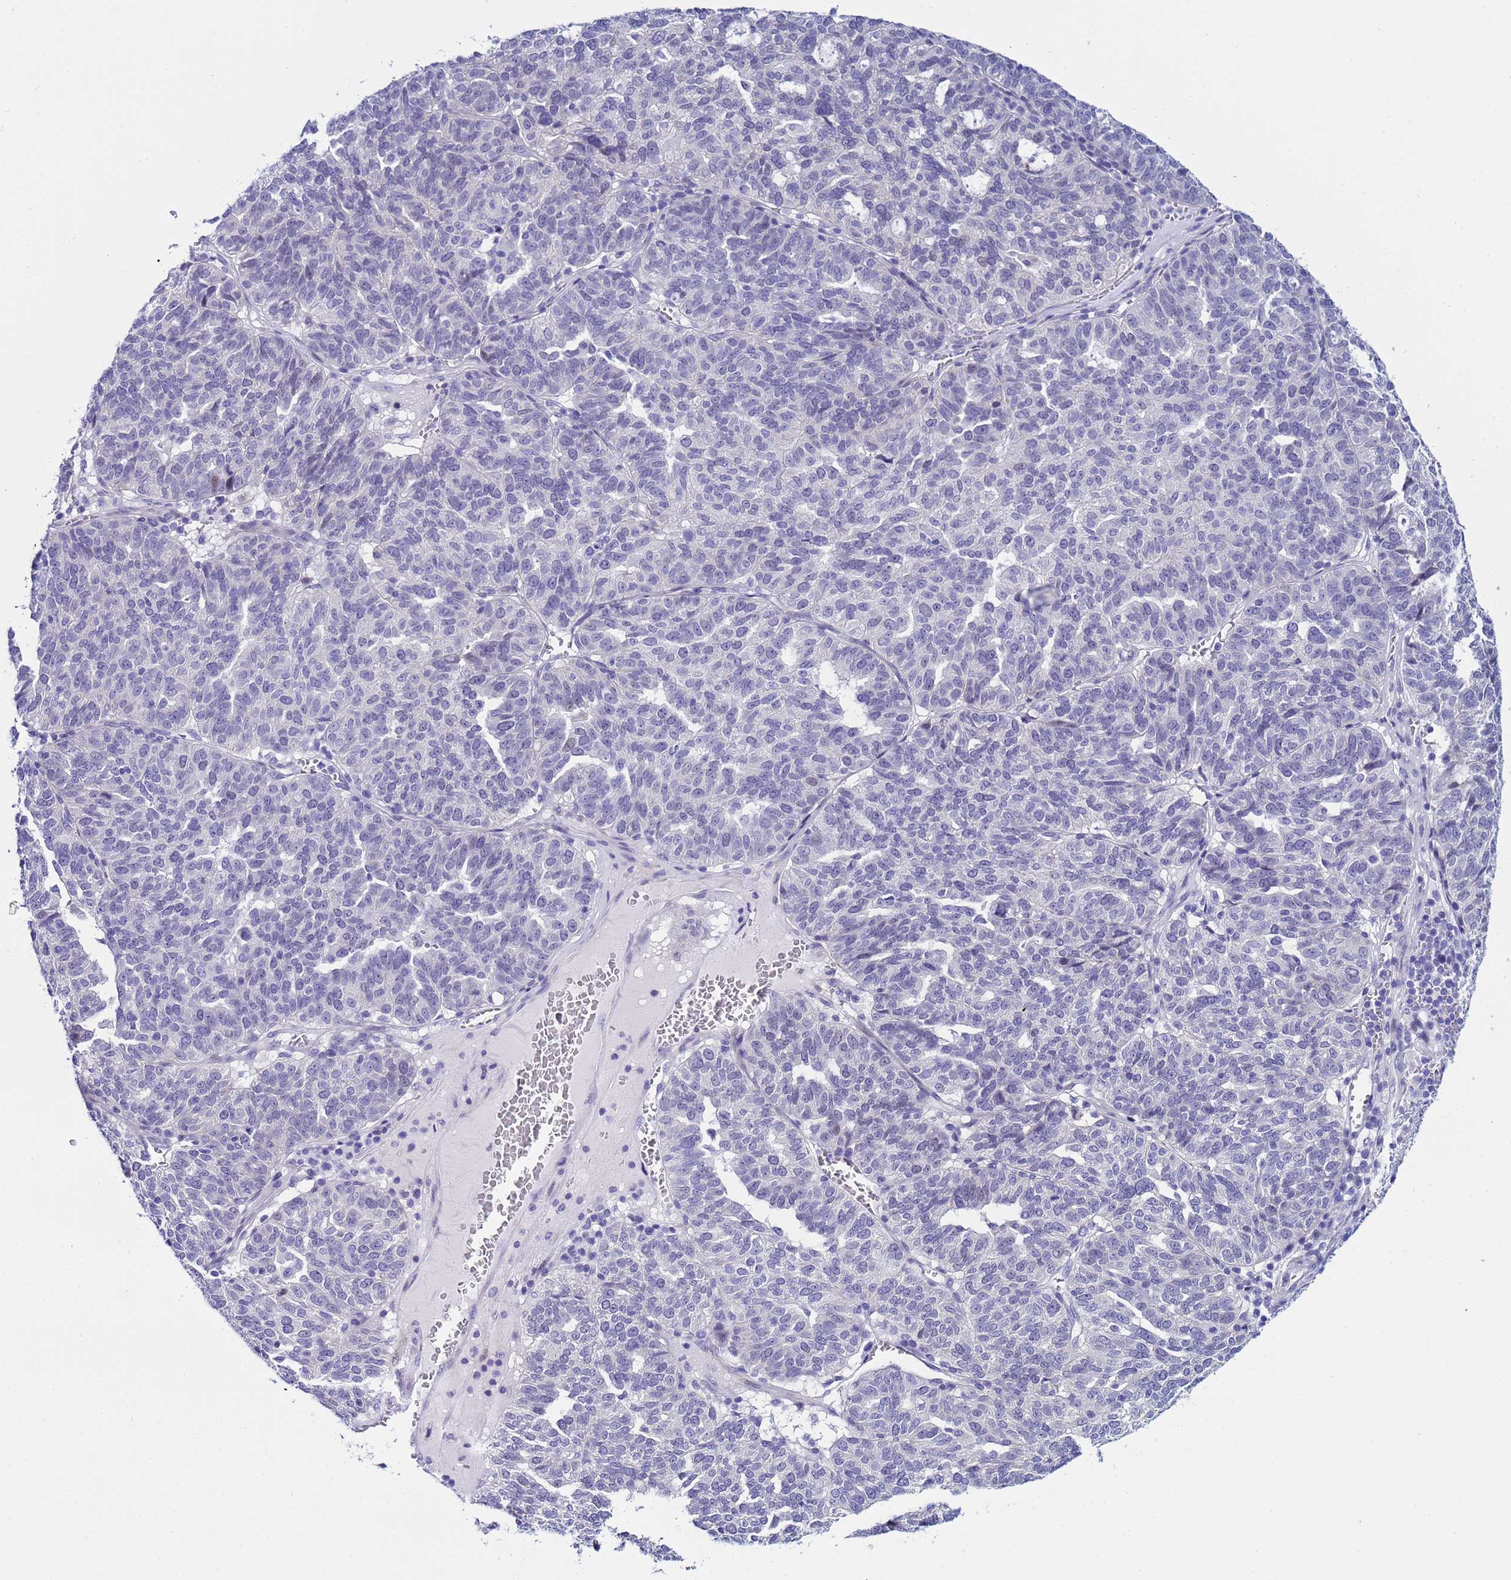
{"staining": {"intensity": "negative", "quantity": "none", "location": "none"}, "tissue": "ovarian cancer", "cell_type": "Tumor cells", "image_type": "cancer", "snomed": [{"axis": "morphology", "description": "Cystadenocarcinoma, serous, NOS"}, {"axis": "topography", "description": "Ovary"}], "caption": "Immunohistochemical staining of human ovarian cancer displays no significant staining in tumor cells.", "gene": "IGSF11", "patient": {"sex": "female", "age": 59}}